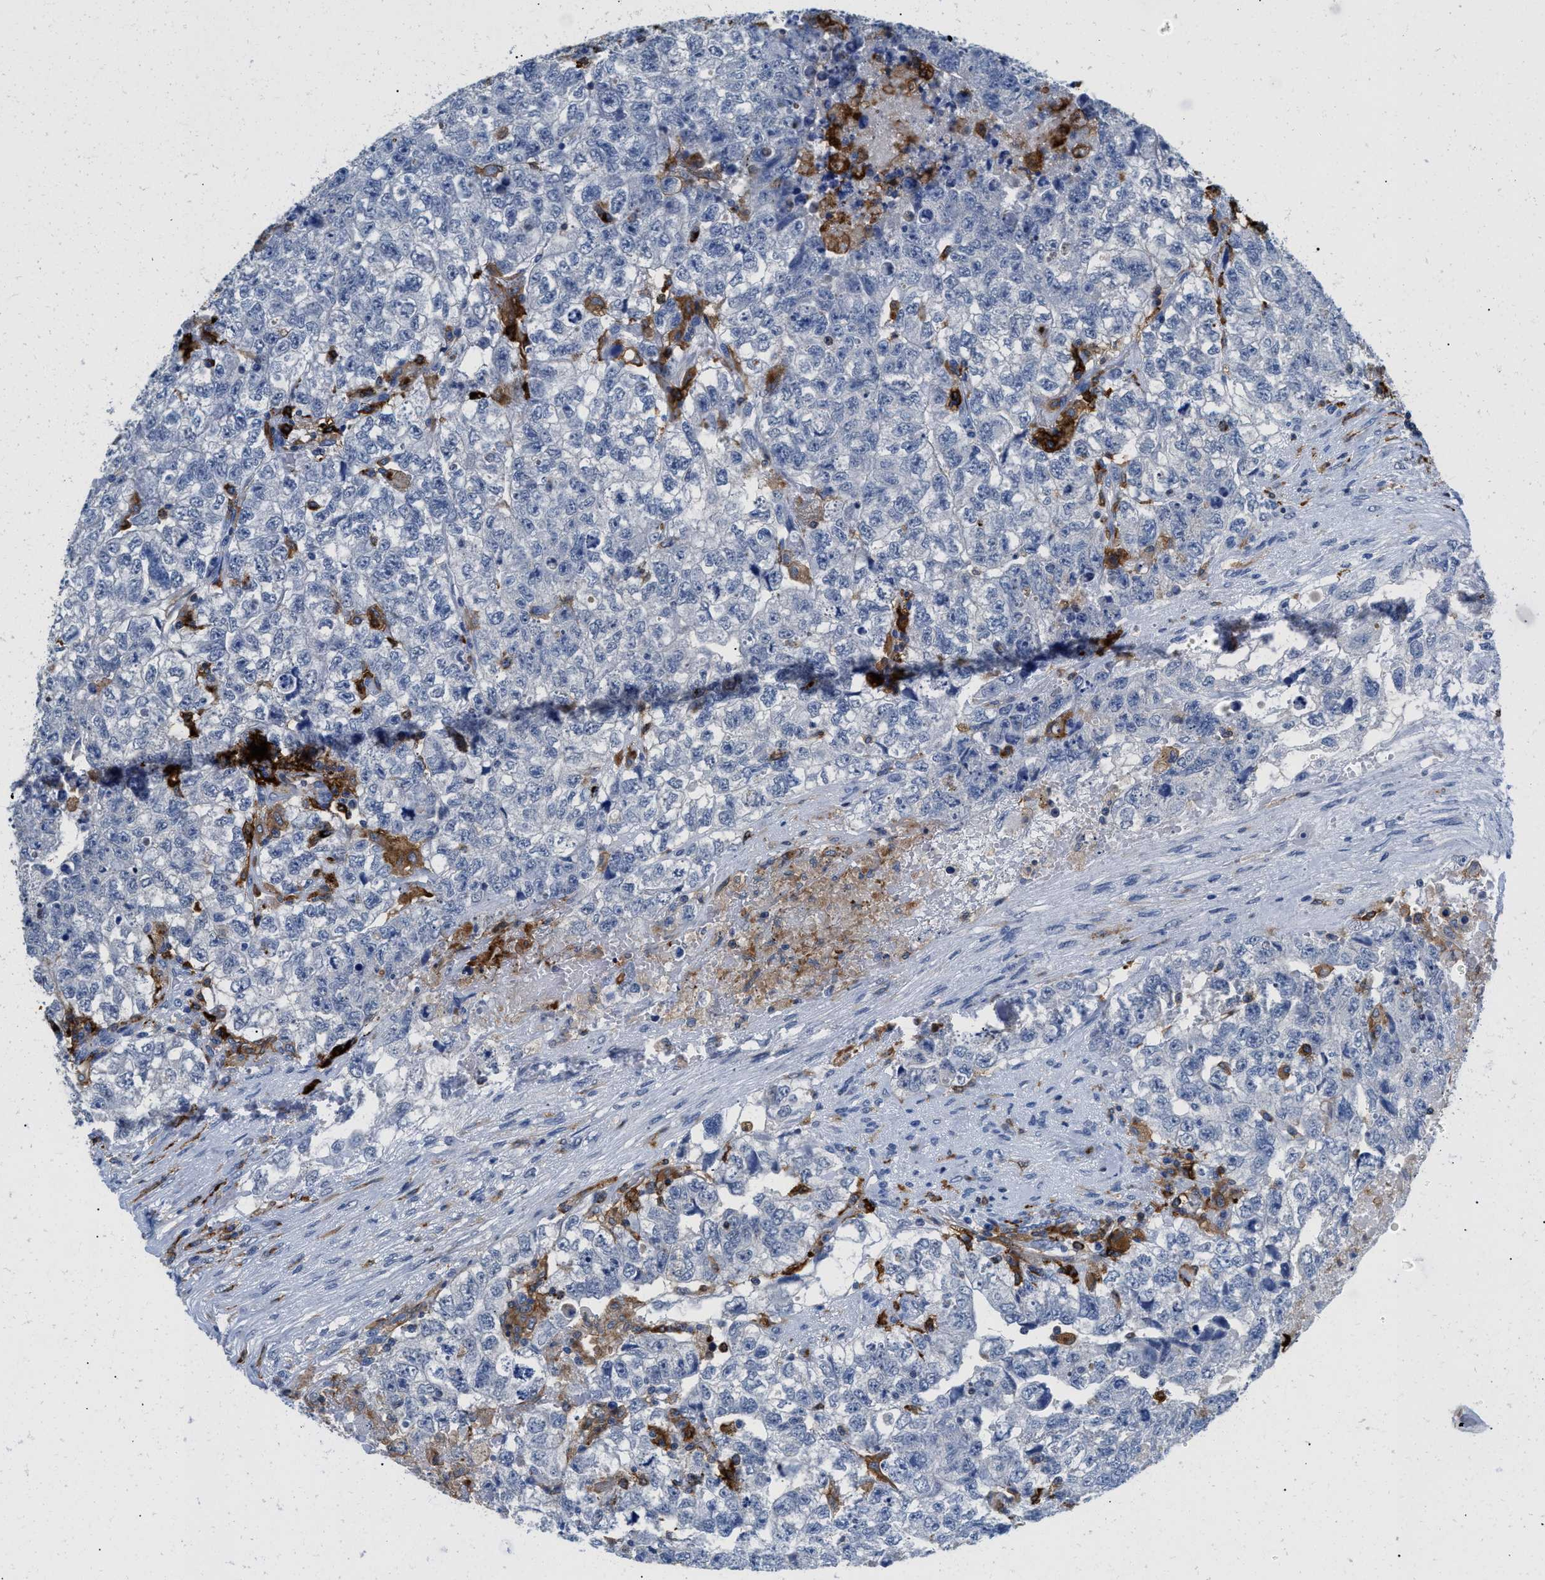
{"staining": {"intensity": "negative", "quantity": "none", "location": "none"}, "tissue": "testis cancer", "cell_type": "Tumor cells", "image_type": "cancer", "snomed": [{"axis": "morphology", "description": "Carcinoma, Embryonal, NOS"}, {"axis": "topography", "description": "Testis"}], "caption": "Immunohistochemistry photomicrograph of testis embryonal carcinoma stained for a protein (brown), which shows no positivity in tumor cells. (Stains: DAB immunohistochemistry (IHC) with hematoxylin counter stain, Microscopy: brightfield microscopy at high magnification).", "gene": "CD226", "patient": {"sex": "male", "age": 36}}